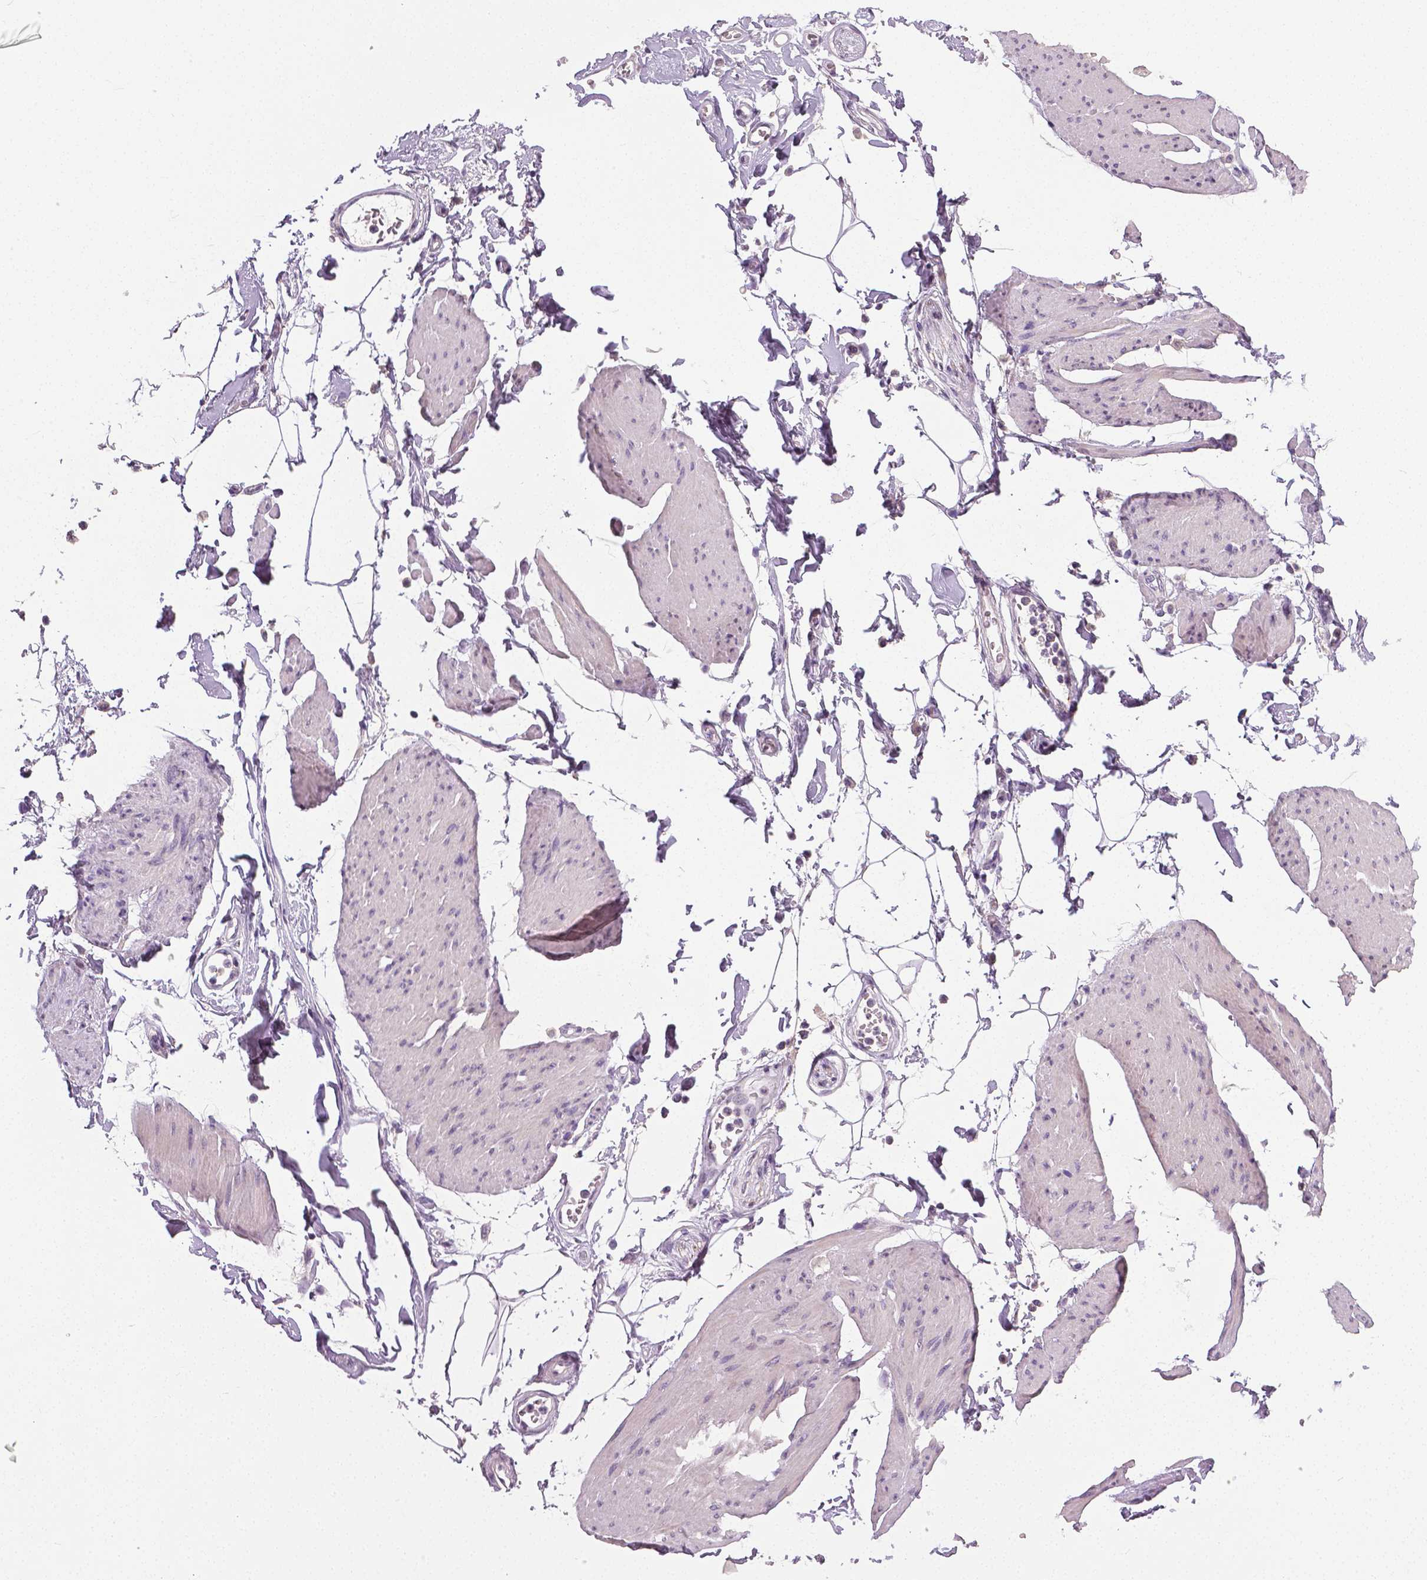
{"staining": {"intensity": "negative", "quantity": "none", "location": "none"}, "tissue": "smooth muscle", "cell_type": "Smooth muscle cells", "image_type": "normal", "snomed": [{"axis": "morphology", "description": "Normal tissue, NOS"}, {"axis": "topography", "description": "Adipose tissue"}, {"axis": "topography", "description": "Smooth muscle"}, {"axis": "topography", "description": "Peripheral nerve tissue"}], "caption": "This micrograph is of benign smooth muscle stained with immunohistochemistry (IHC) to label a protein in brown with the nuclei are counter-stained blue. There is no expression in smooth muscle cells.", "gene": "NECAB1", "patient": {"sex": "male", "age": 83}}